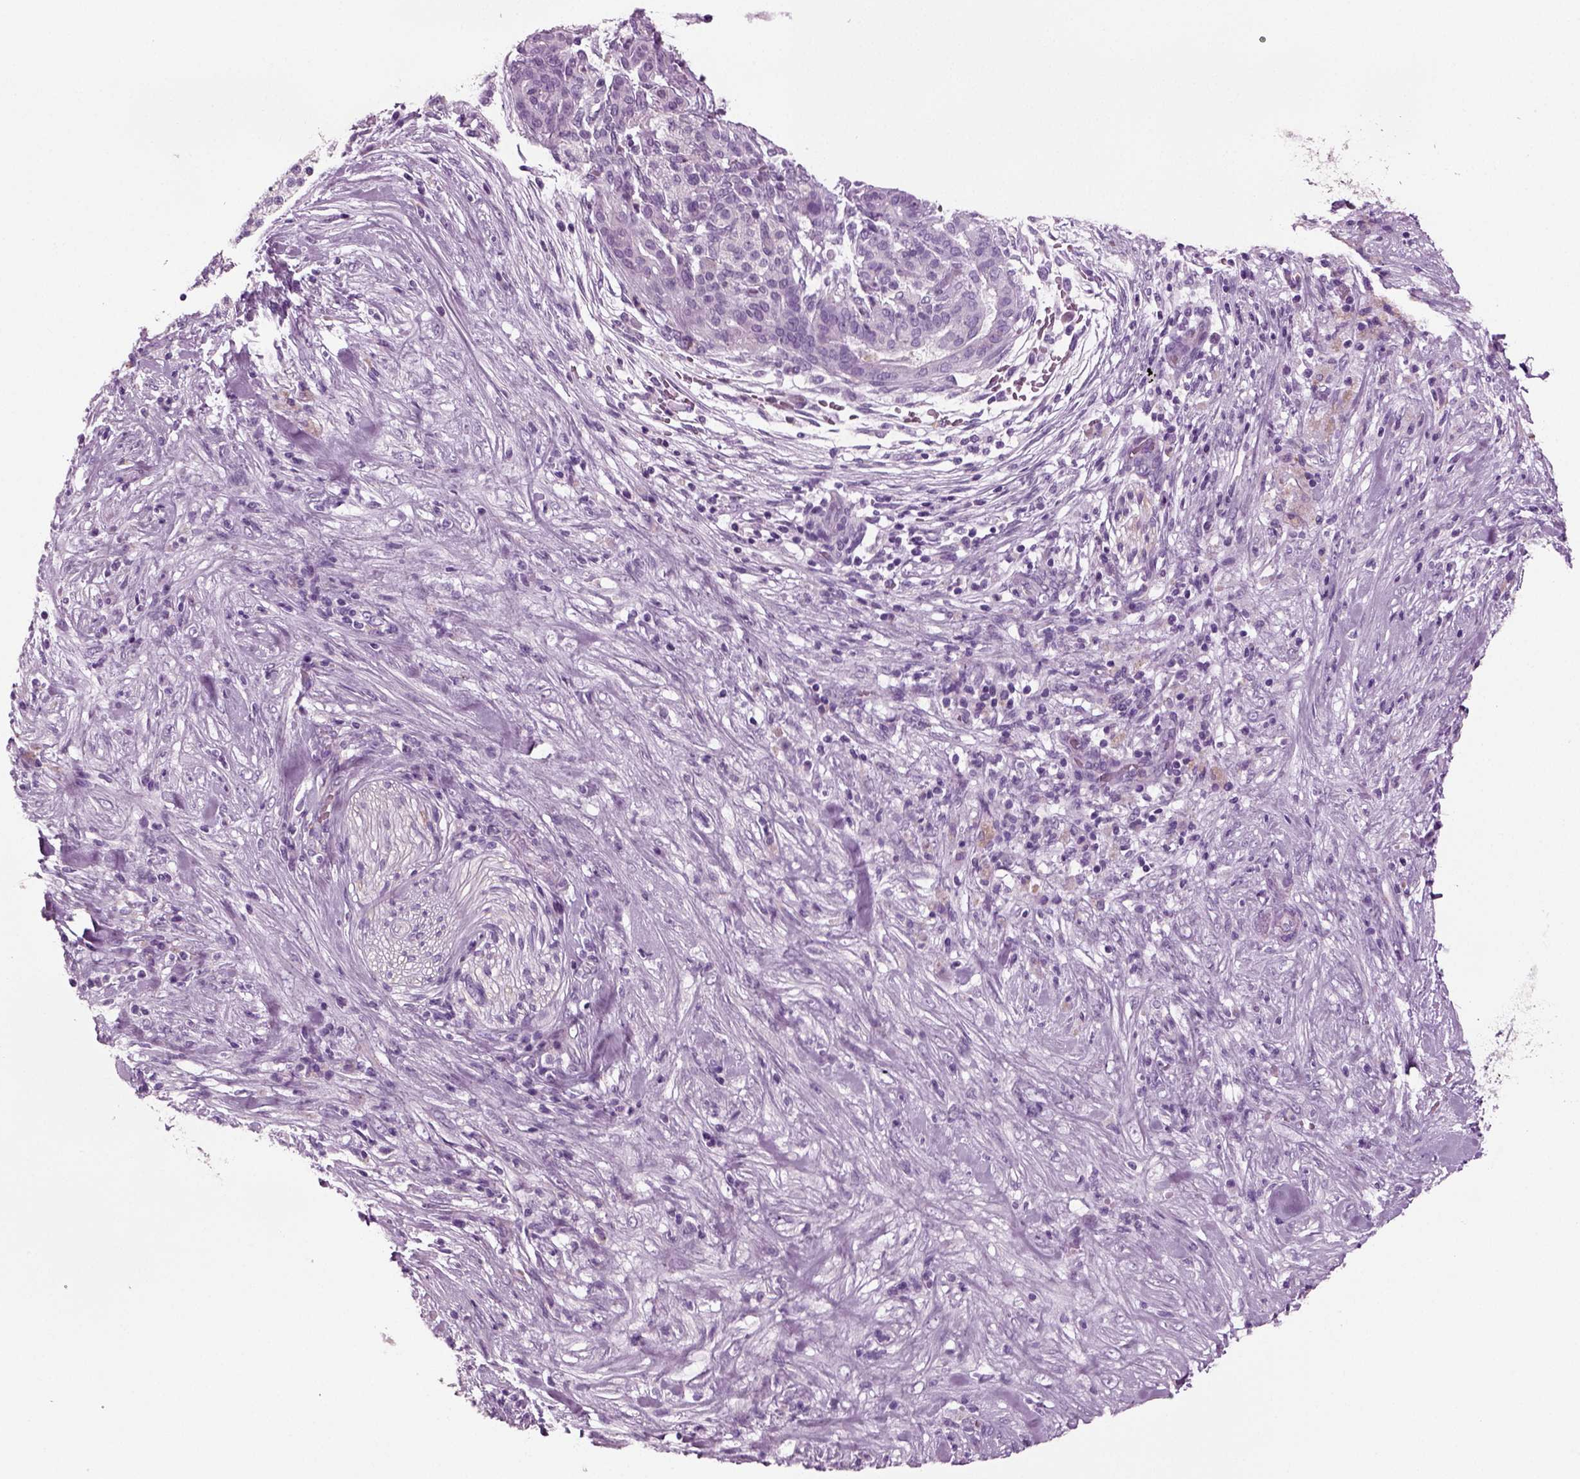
{"staining": {"intensity": "moderate", "quantity": "<25%", "location": "cytoplasmic/membranous"}, "tissue": "pancreatic cancer", "cell_type": "Tumor cells", "image_type": "cancer", "snomed": [{"axis": "morphology", "description": "Adenocarcinoma, NOS"}, {"axis": "topography", "description": "Pancreas"}], "caption": "Moderate cytoplasmic/membranous positivity for a protein is identified in approximately <25% of tumor cells of pancreatic adenocarcinoma using immunohistochemistry.", "gene": "CRABP1", "patient": {"sex": "male", "age": 44}}